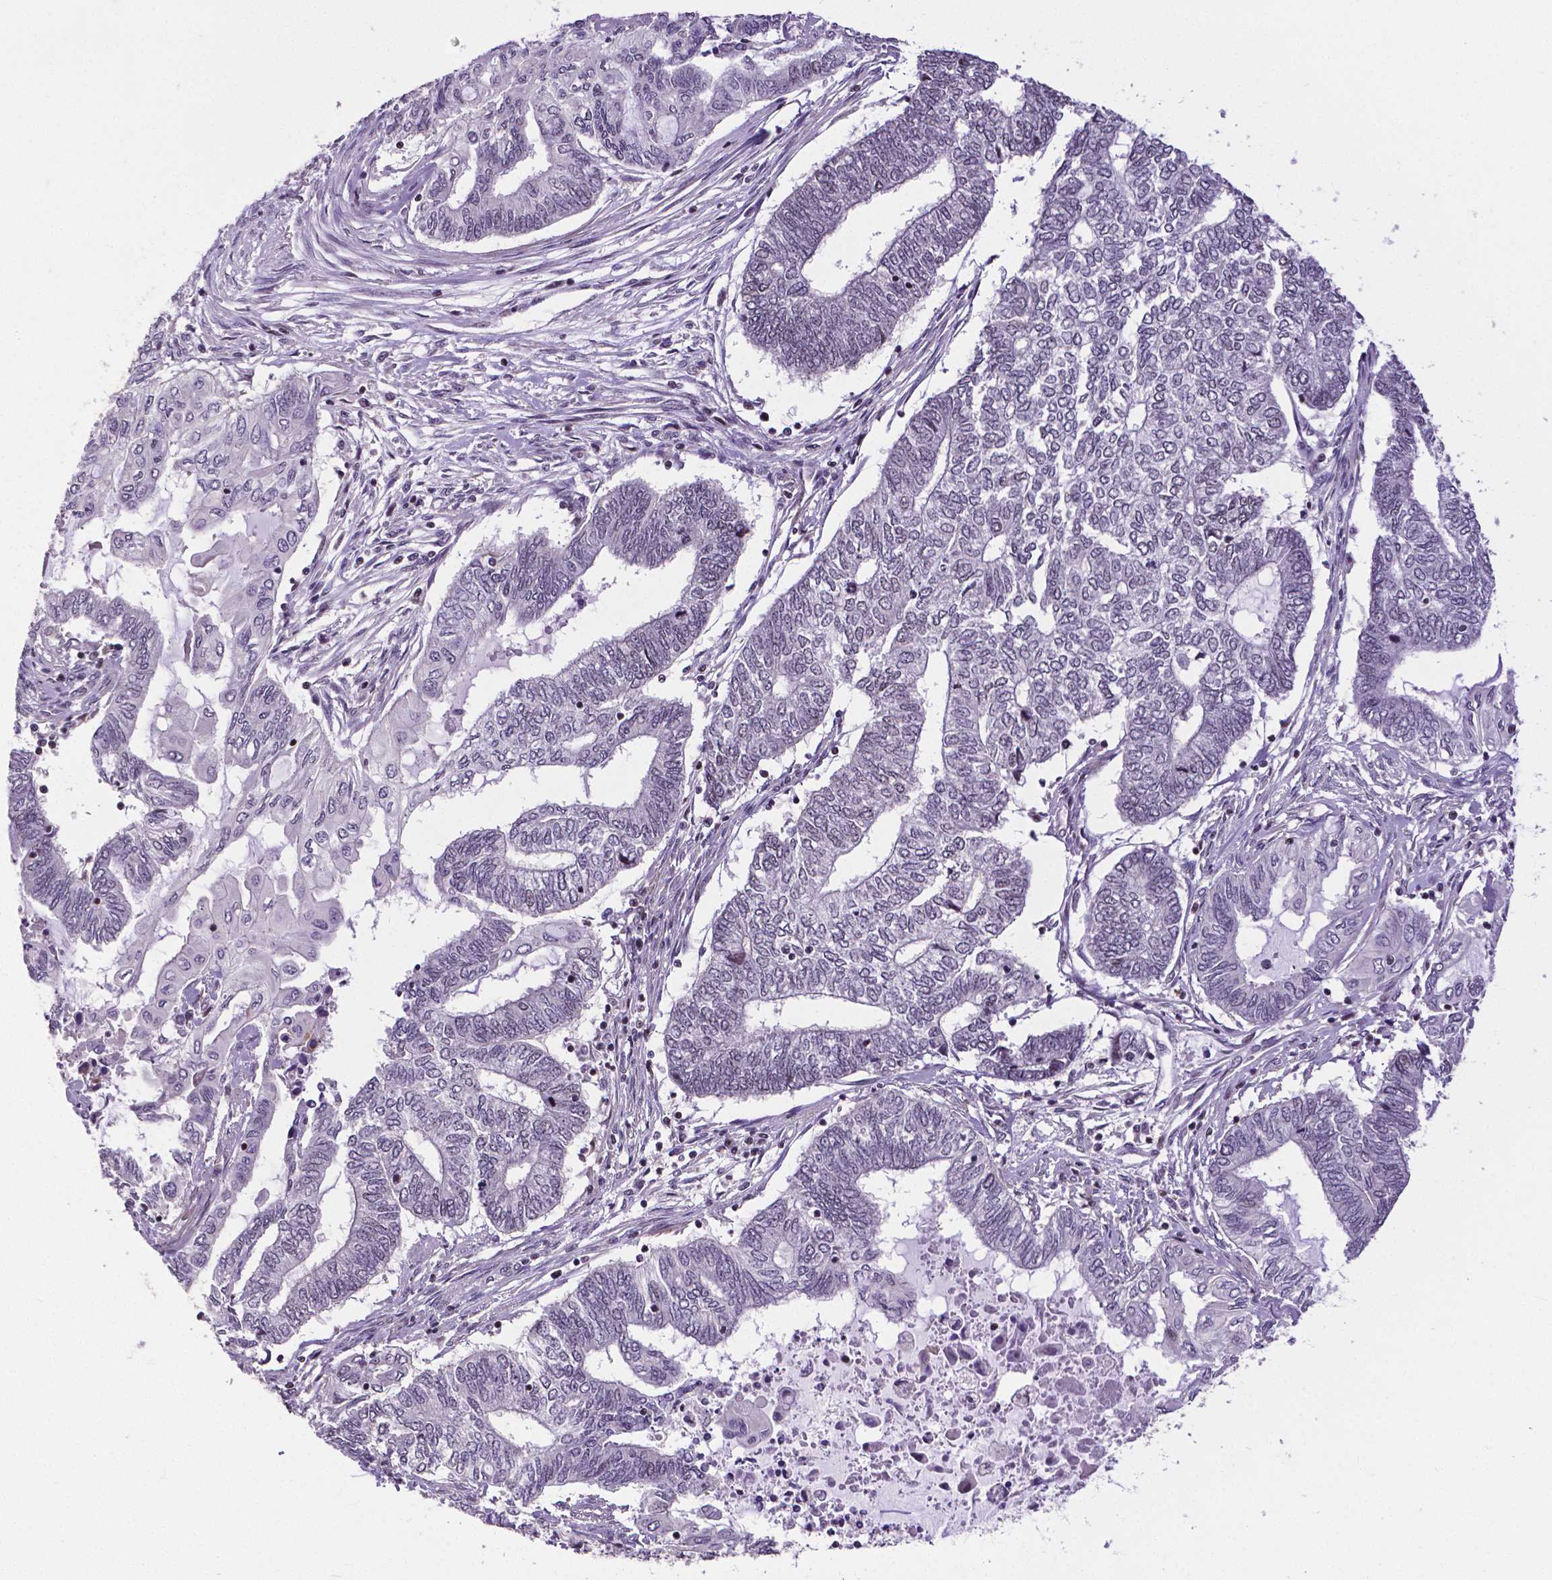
{"staining": {"intensity": "negative", "quantity": "none", "location": "none"}, "tissue": "endometrial cancer", "cell_type": "Tumor cells", "image_type": "cancer", "snomed": [{"axis": "morphology", "description": "Adenocarcinoma, NOS"}, {"axis": "topography", "description": "Uterus"}, {"axis": "topography", "description": "Endometrium"}], "caption": "Endometrial cancer (adenocarcinoma) was stained to show a protein in brown. There is no significant positivity in tumor cells.", "gene": "CTCF", "patient": {"sex": "female", "age": 70}}